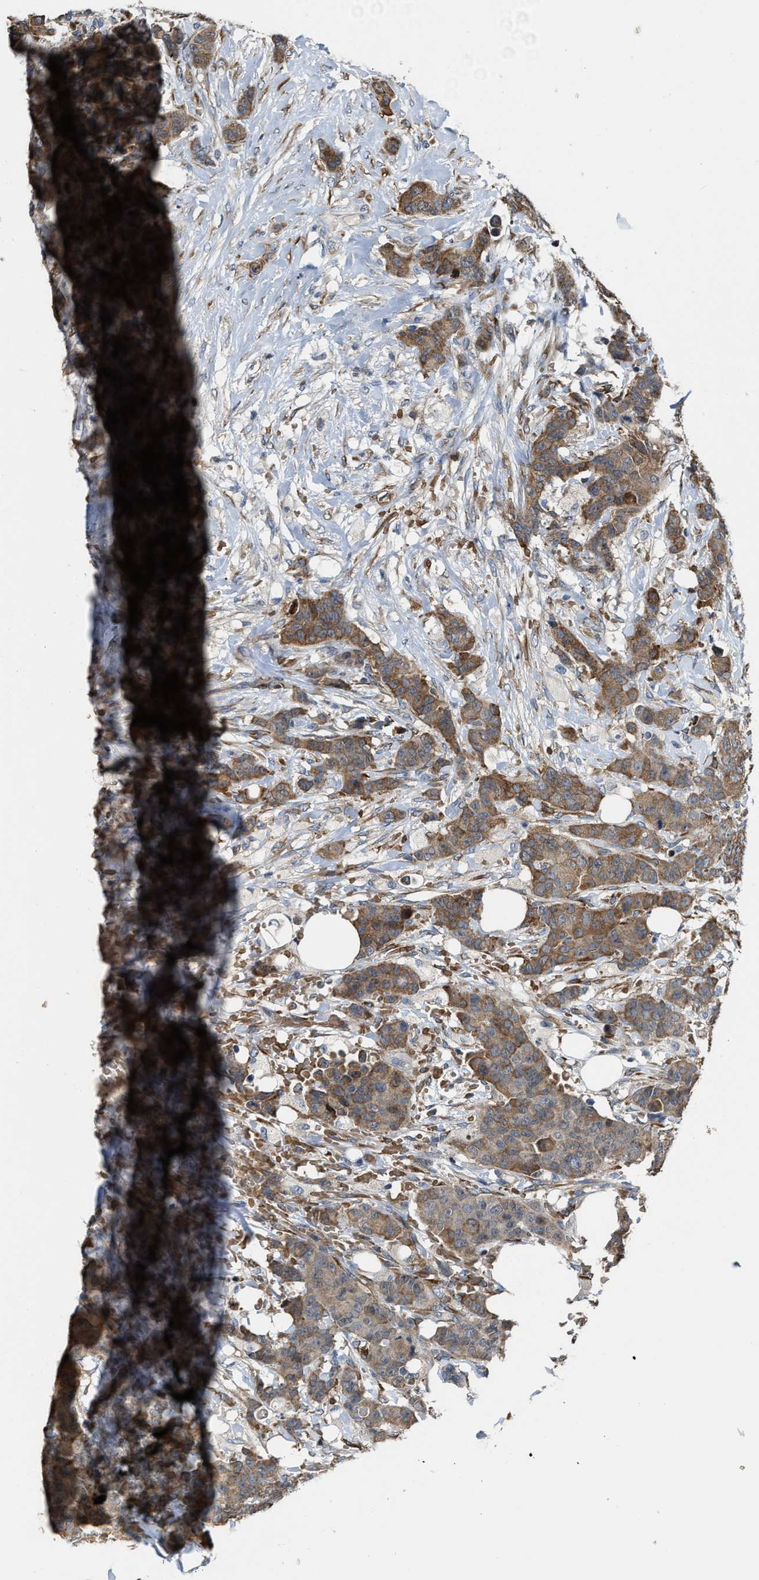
{"staining": {"intensity": "moderate", "quantity": ">75%", "location": "cytoplasmic/membranous"}, "tissue": "breast cancer", "cell_type": "Tumor cells", "image_type": "cancer", "snomed": [{"axis": "morphology", "description": "Normal tissue, NOS"}, {"axis": "morphology", "description": "Duct carcinoma"}, {"axis": "topography", "description": "Breast"}], "caption": "Breast cancer was stained to show a protein in brown. There is medium levels of moderate cytoplasmic/membranous positivity in approximately >75% of tumor cells.", "gene": "SELENOM", "patient": {"sex": "female", "age": 40}}